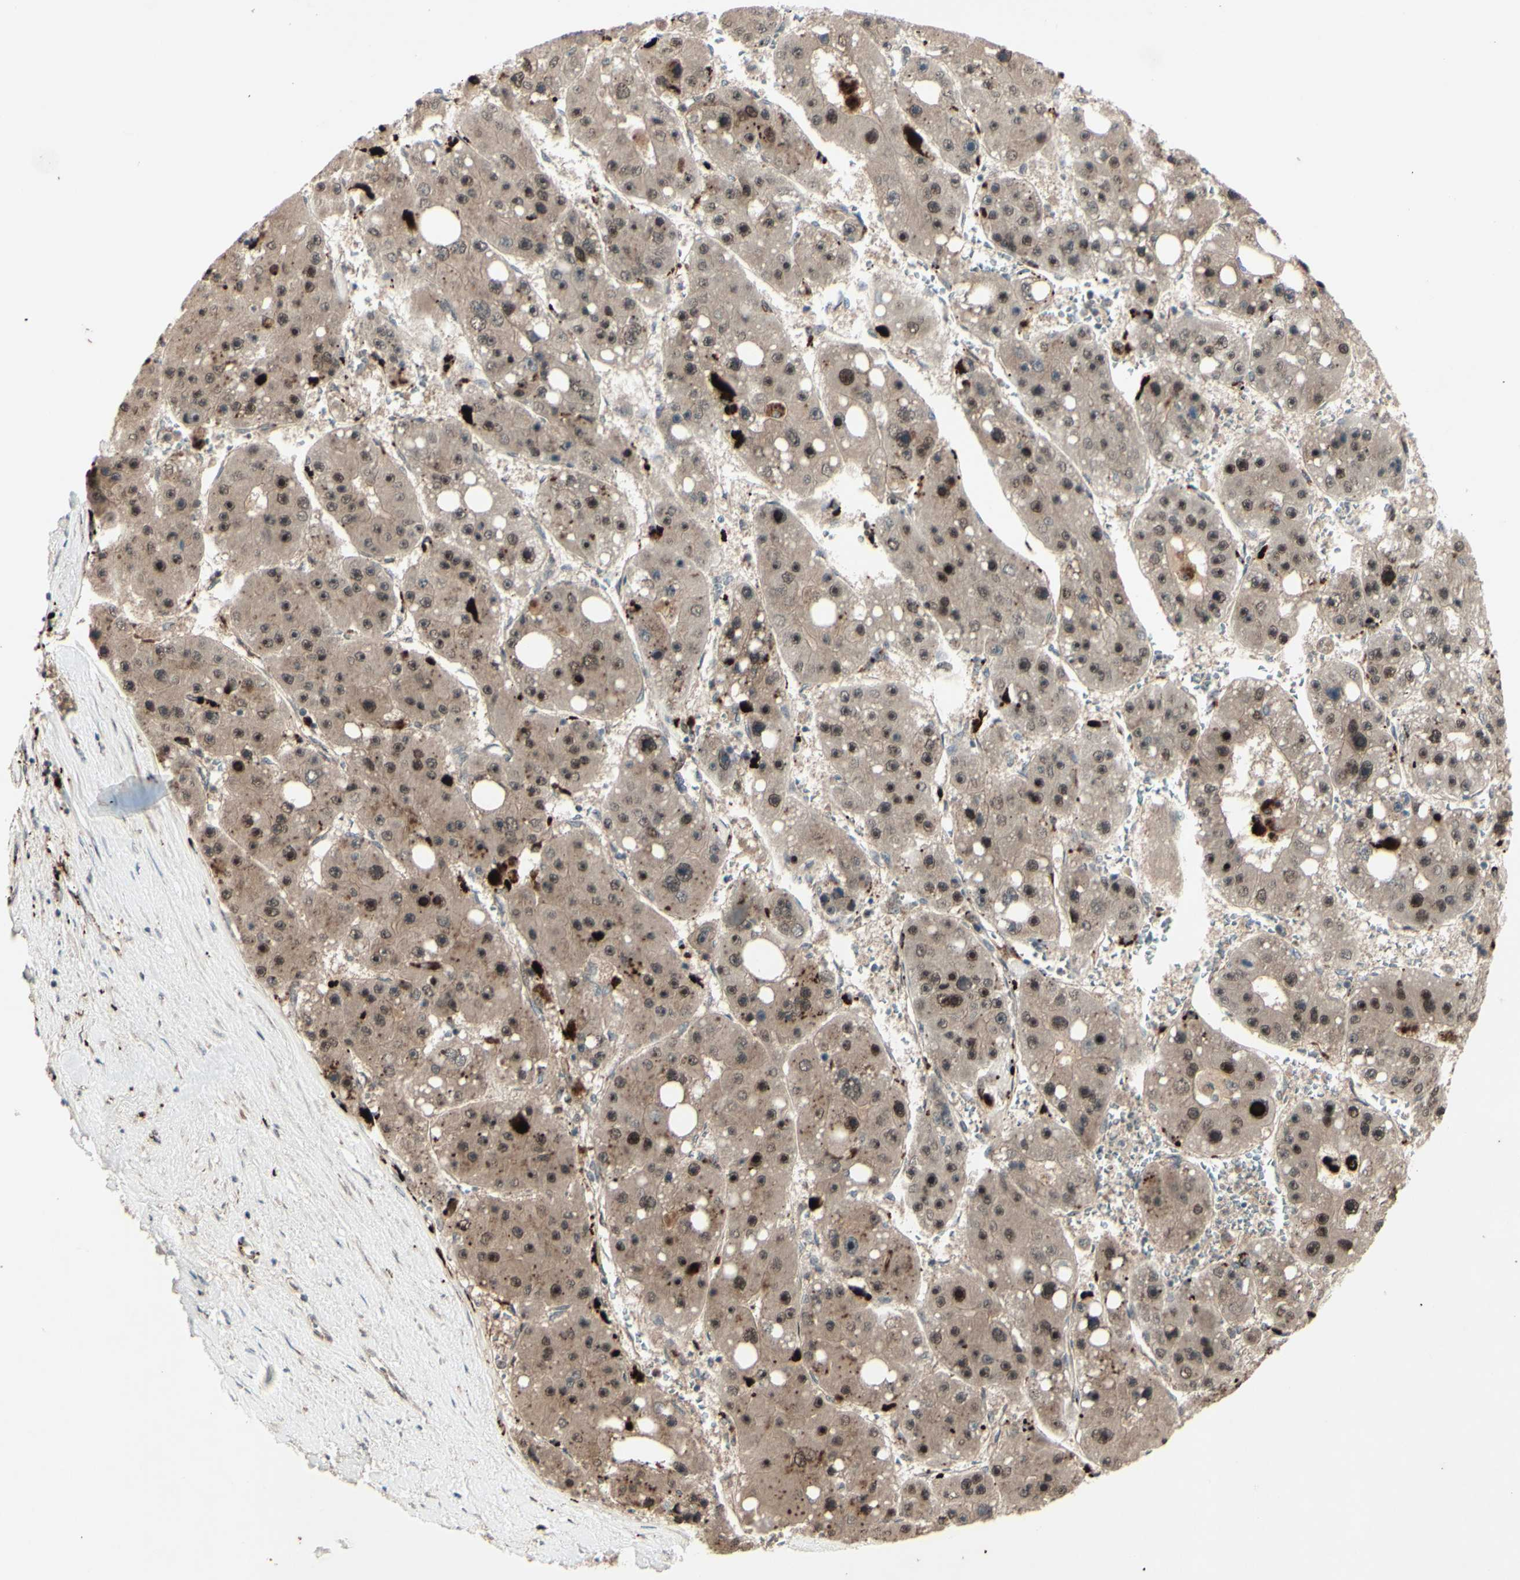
{"staining": {"intensity": "strong", "quantity": ">75%", "location": "cytoplasmic/membranous,nuclear"}, "tissue": "liver cancer", "cell_type": "Tumor cells", "image_type": "cancer", "snomed": [{"axis": "morphology", "description": "Carcinoma, Hepatocellular, NOS"}, {"axis": "topography", "description": "Liver"}], "caption": "High-power microscopy captured an immunohistochemistry (IHC) micrograph of liver cancer, revealing strong cytoplasmic/membranous and nuclear staining in approximately >75% of tumor cells.", "gene": "MLF2", "patient": {"sex": "female", "age": 61}}